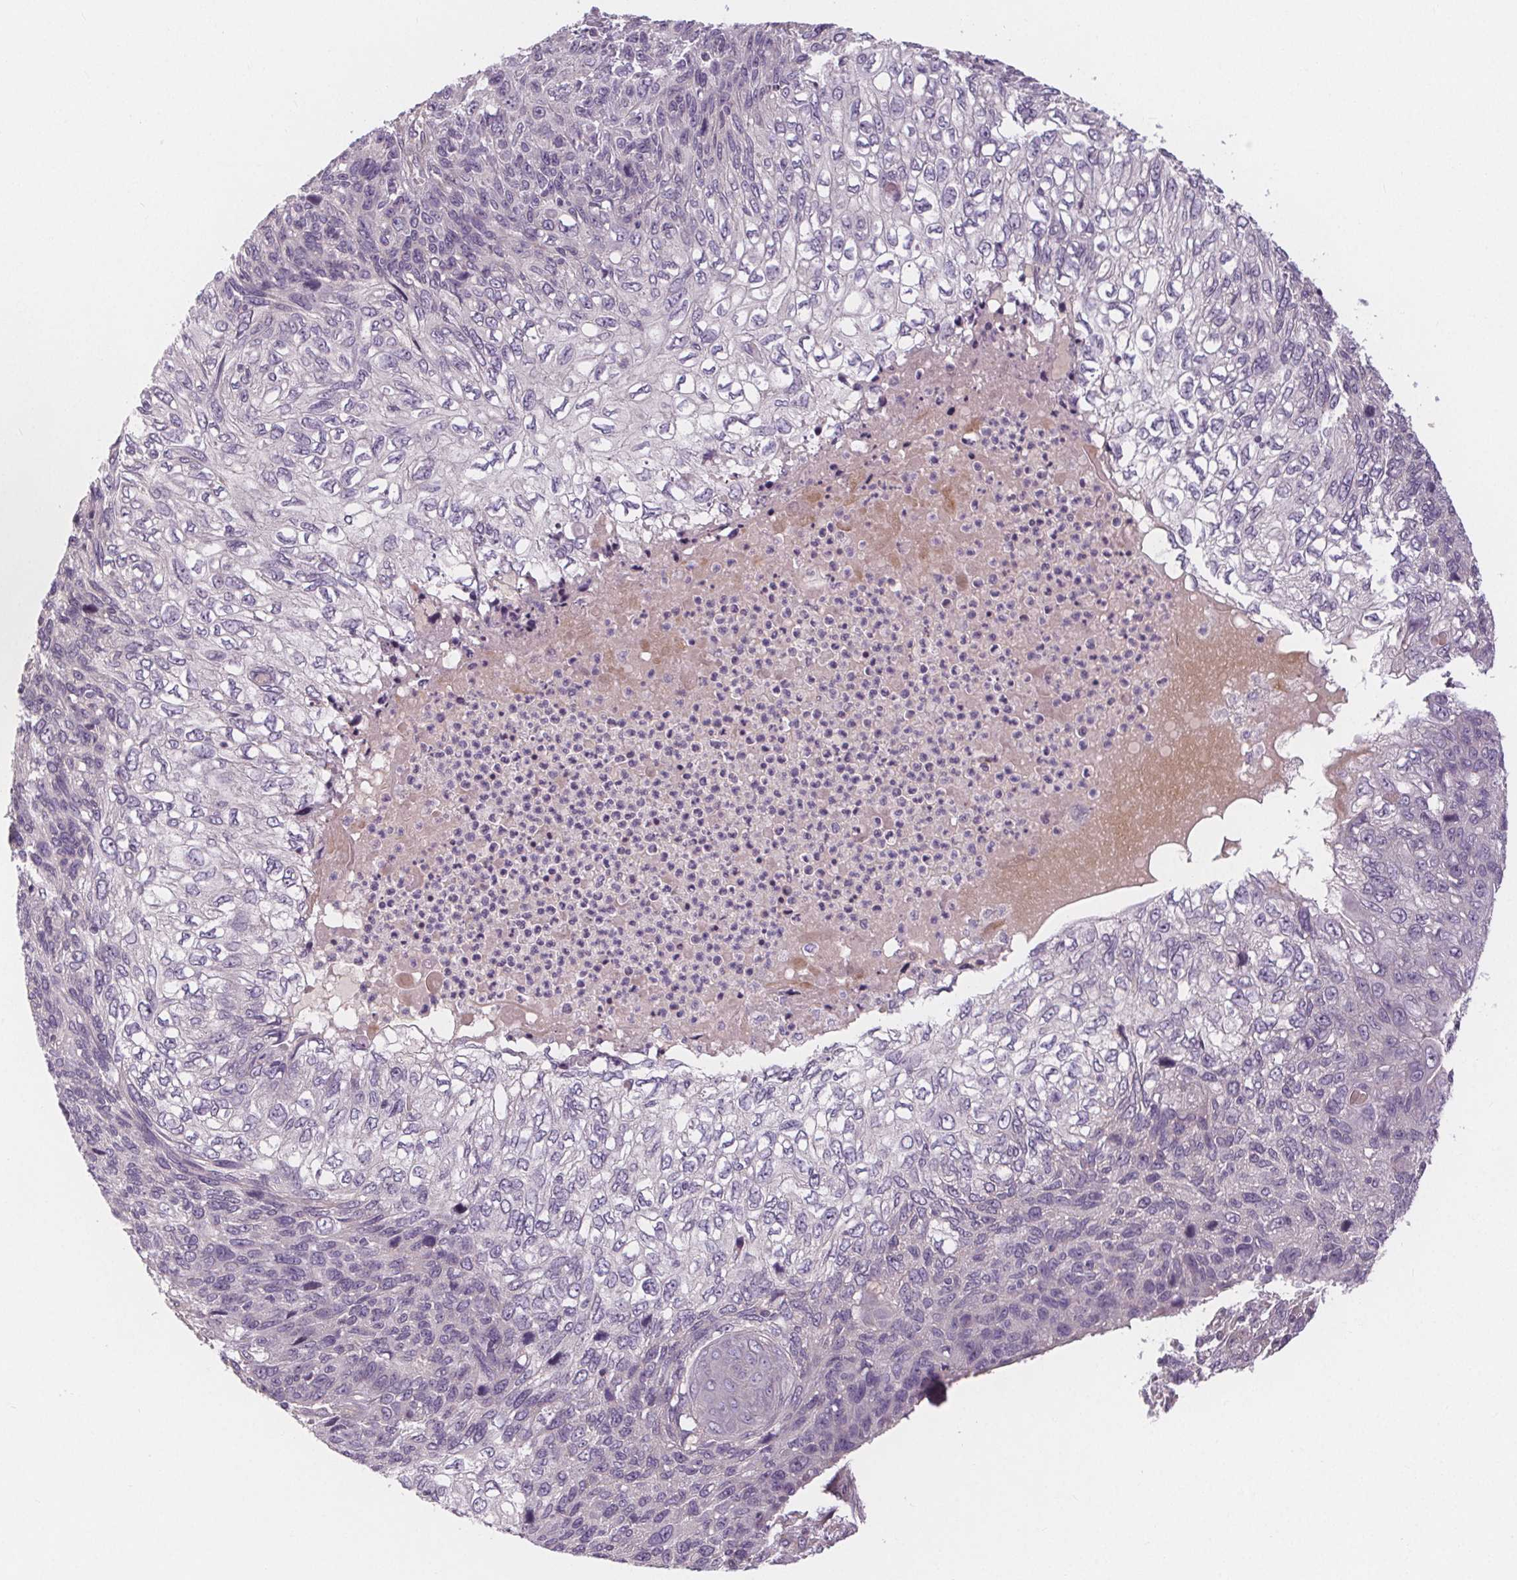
{"staining": {"intensity": "negative", "quantity": "none", "location": "none"}, "tissue": "skin cancer", "cell_type": "Tumor cells", "image_type": "cancer", "snomed": [{"axis": "morphology", "description": "Squamous cell carcinoma, NOS"}, {"axis": "topography", "description": "Skin"}], "caption": "This is an IHC photomicrograph of human skin squamous cell carcinoma. There is no positivity in tumor cells.", "gene": "VNN1", "patient": {"sex": "male", "age": 92}}